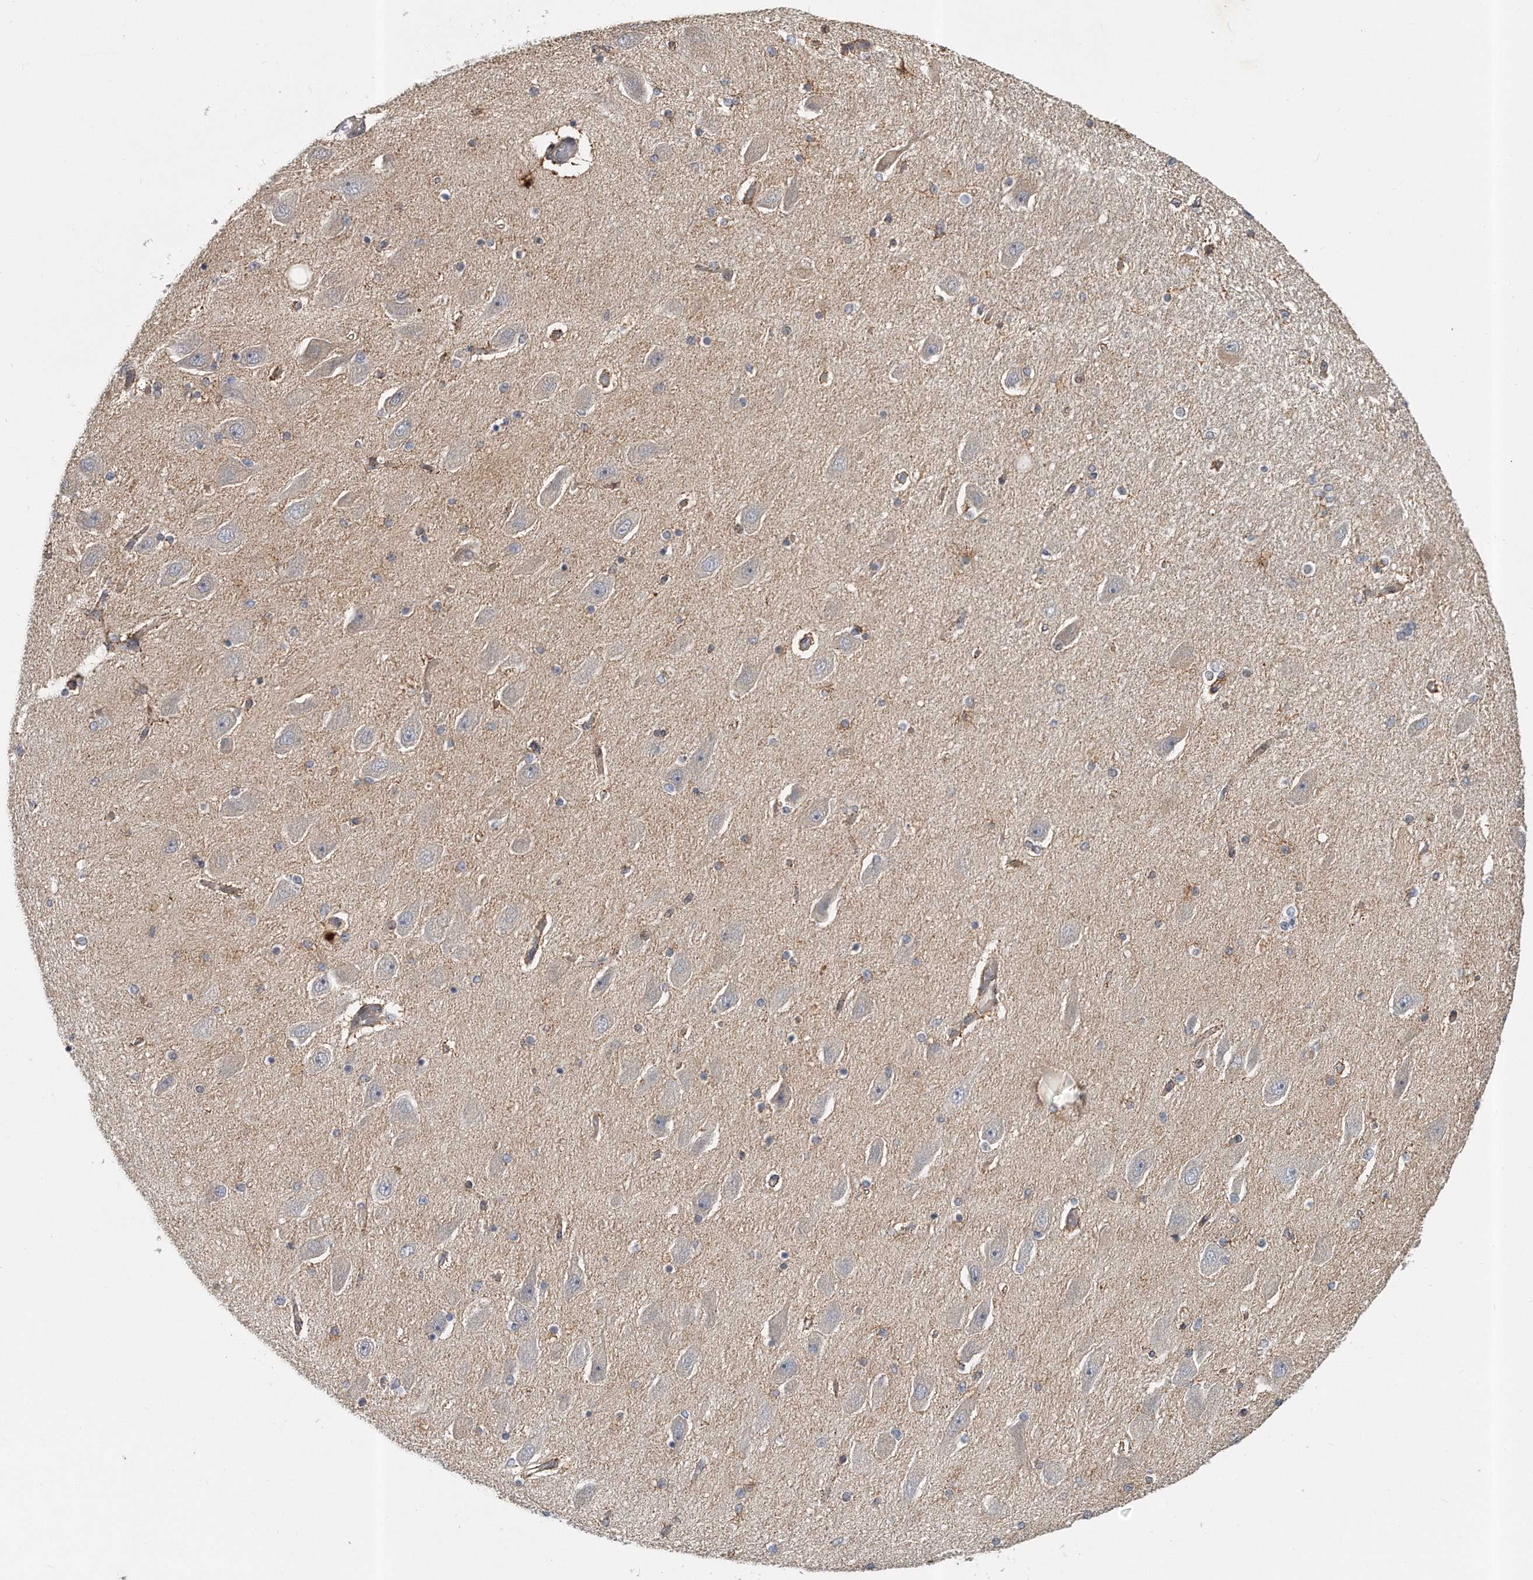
{"staining": {"intensity": "moderate", "quantity": "<25%", "location": "cytoplasmic/membranous"}, "tissue": "hippocampus", "cell_type": "Glial cells", "image_type": "normal", "snomed": [{"axis": "morphology", "description": "Normal tissue, NOS"}, {"axis": "topography", "description": "Hippocampus"}], "caption": "Moderate cytoplasmic/membranous expression for a protein is present in approximately <25% of glial cells of unremarkable hippocampus using IHC.", "gene": "PCDH8", "patient": {"sex": "female", "age": 54}}